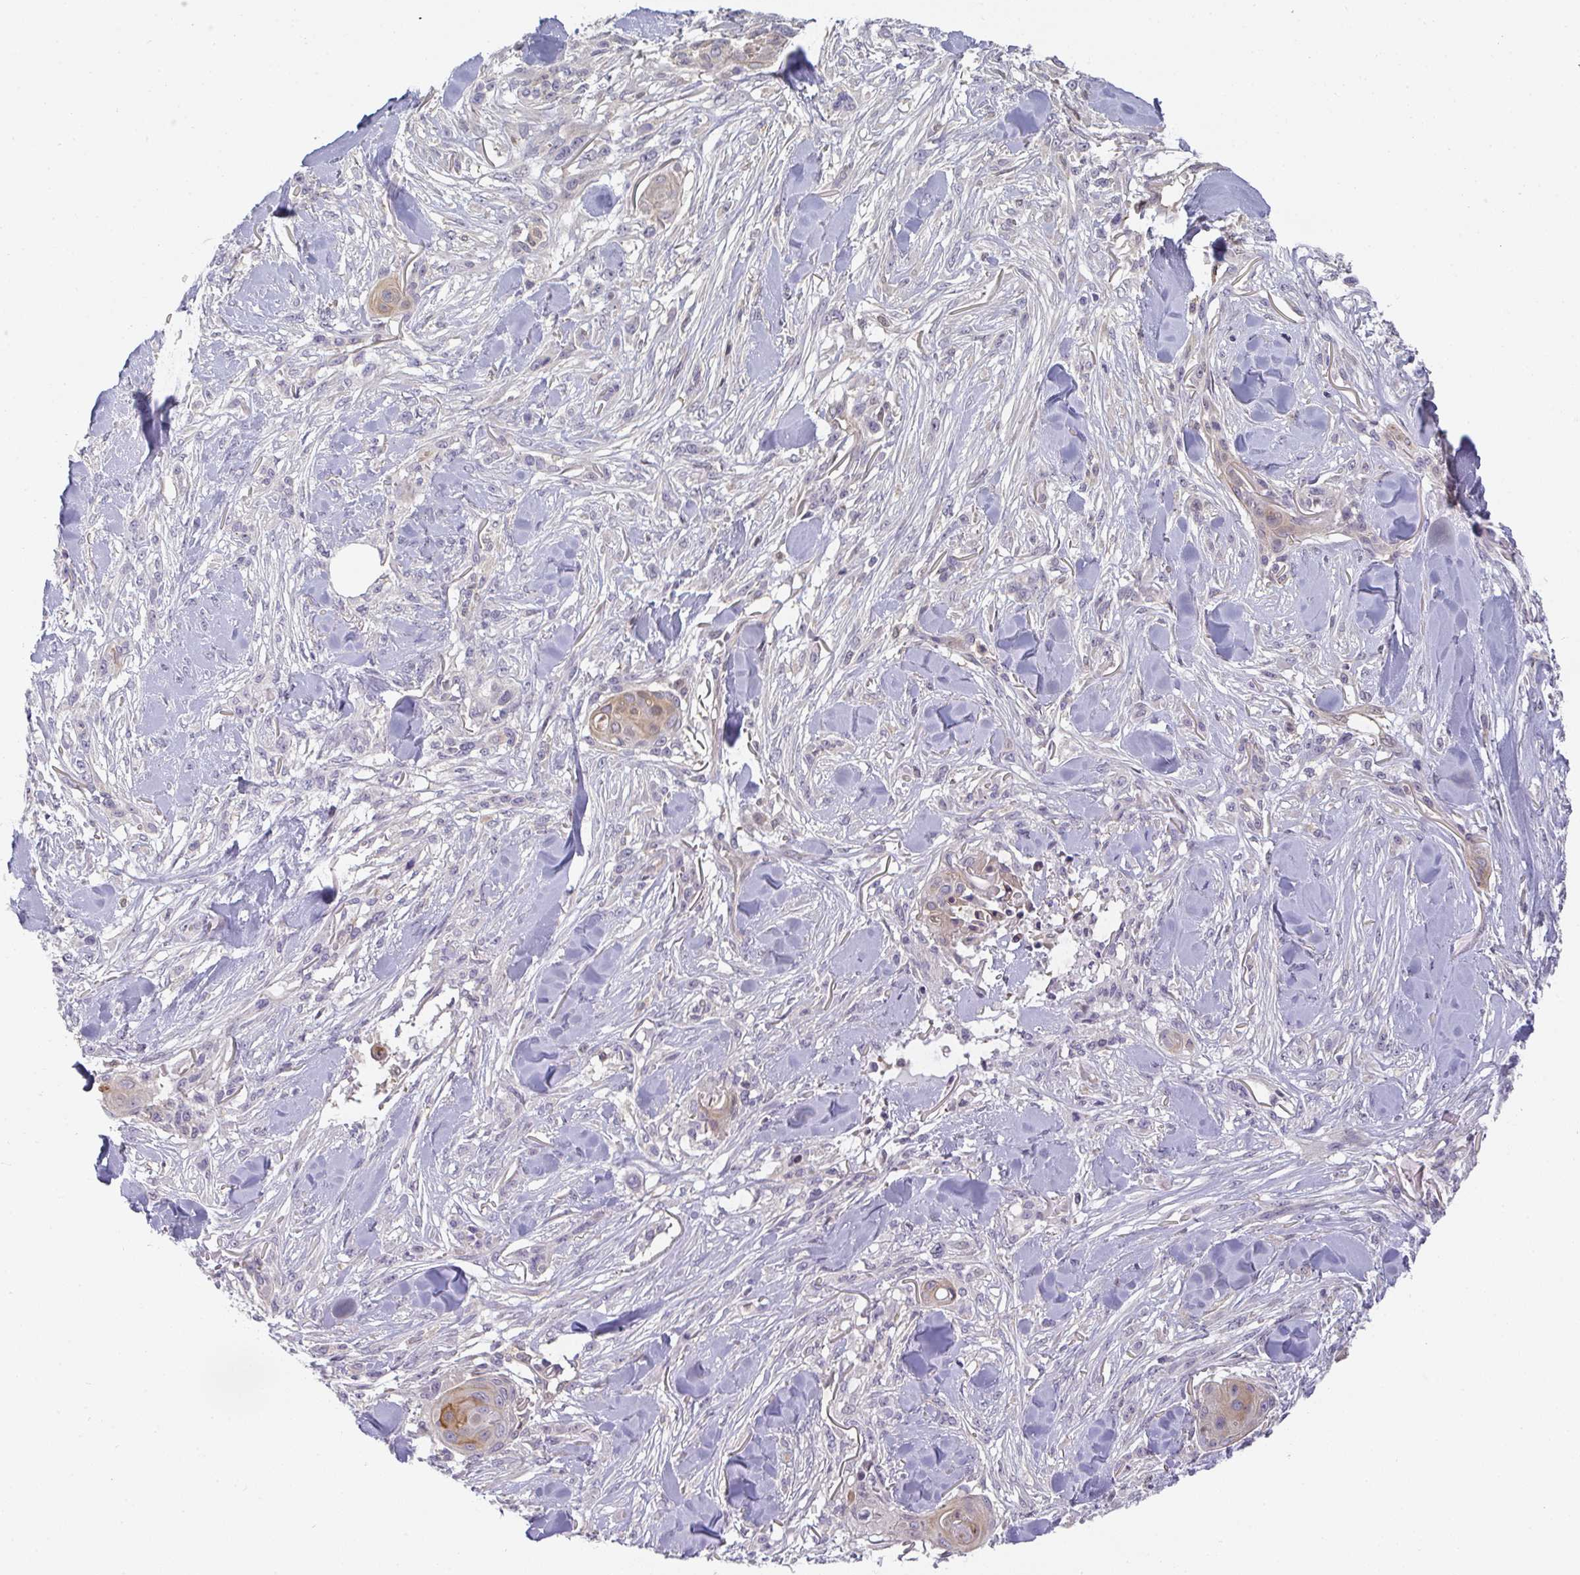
{"staining": {"intensity": "moderate", "quantity": "<25%", "location": "cytoplasmic/membranous"}, "tissue": "skin cancer", "cell_type": "Tumor cells", "image_type": "cancer", "snomed": [{"axis": "morphology", "description": "Squamous cell carcinoma, NOS"}, {"axis": "topography", "description": "Skin"}], "caption": "A brown stain labels moderate cytoplasmic/membranous positivity of a protein in skin squamous cell carcinoma tumor cells. (DAB (3,3'-diaminobenzidine) IHC with brightfield microscopy, high magnification).", "gene": "GSDMB", "patient": {"sex": "female", "age": 59}}